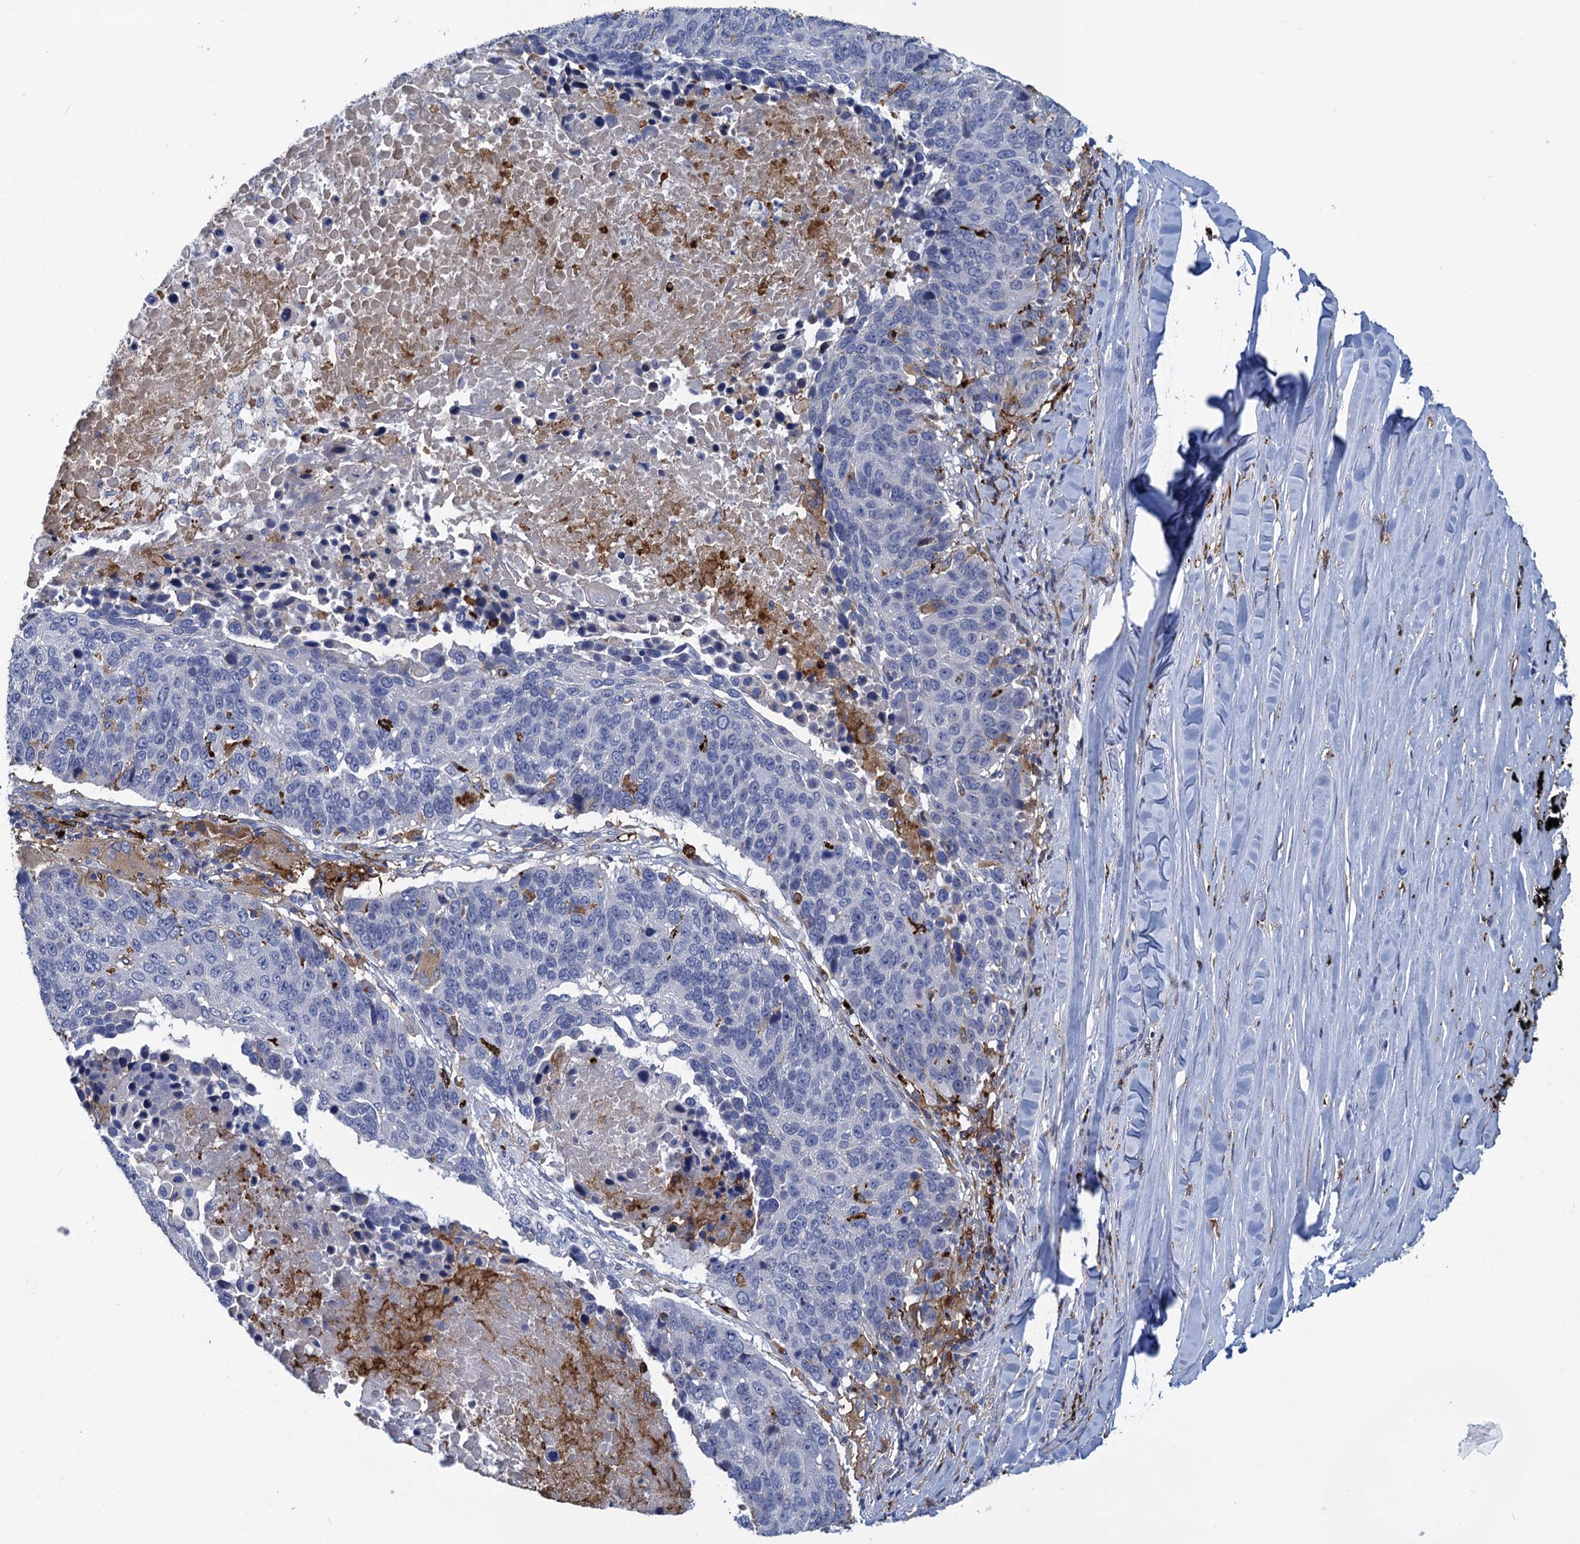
{"staining": {"intensity": "negative", "quantity": "none", "location": "none"}, "tissue": "lung cancer", "cell_type": "Tumor cells", "image_type": "cancer", "snomed": [{"axis": "morphology", "description": "Normal tissue, NOS"}, {"axis": "morphology", "description": "Squamous cell carcinoma, NOS"}, {"axis": "topography", "description": "Lymph node"}, {"axis": "topography", "description": "Lung"}], "caption": "Tumor cells are negative for brown protein staining in lung cancer. (Brightfield microscopy of DAB immunohistochemistry at high magnification).", "gene": "DNHD1", "patient": {"sex": "male", "age": 66}}